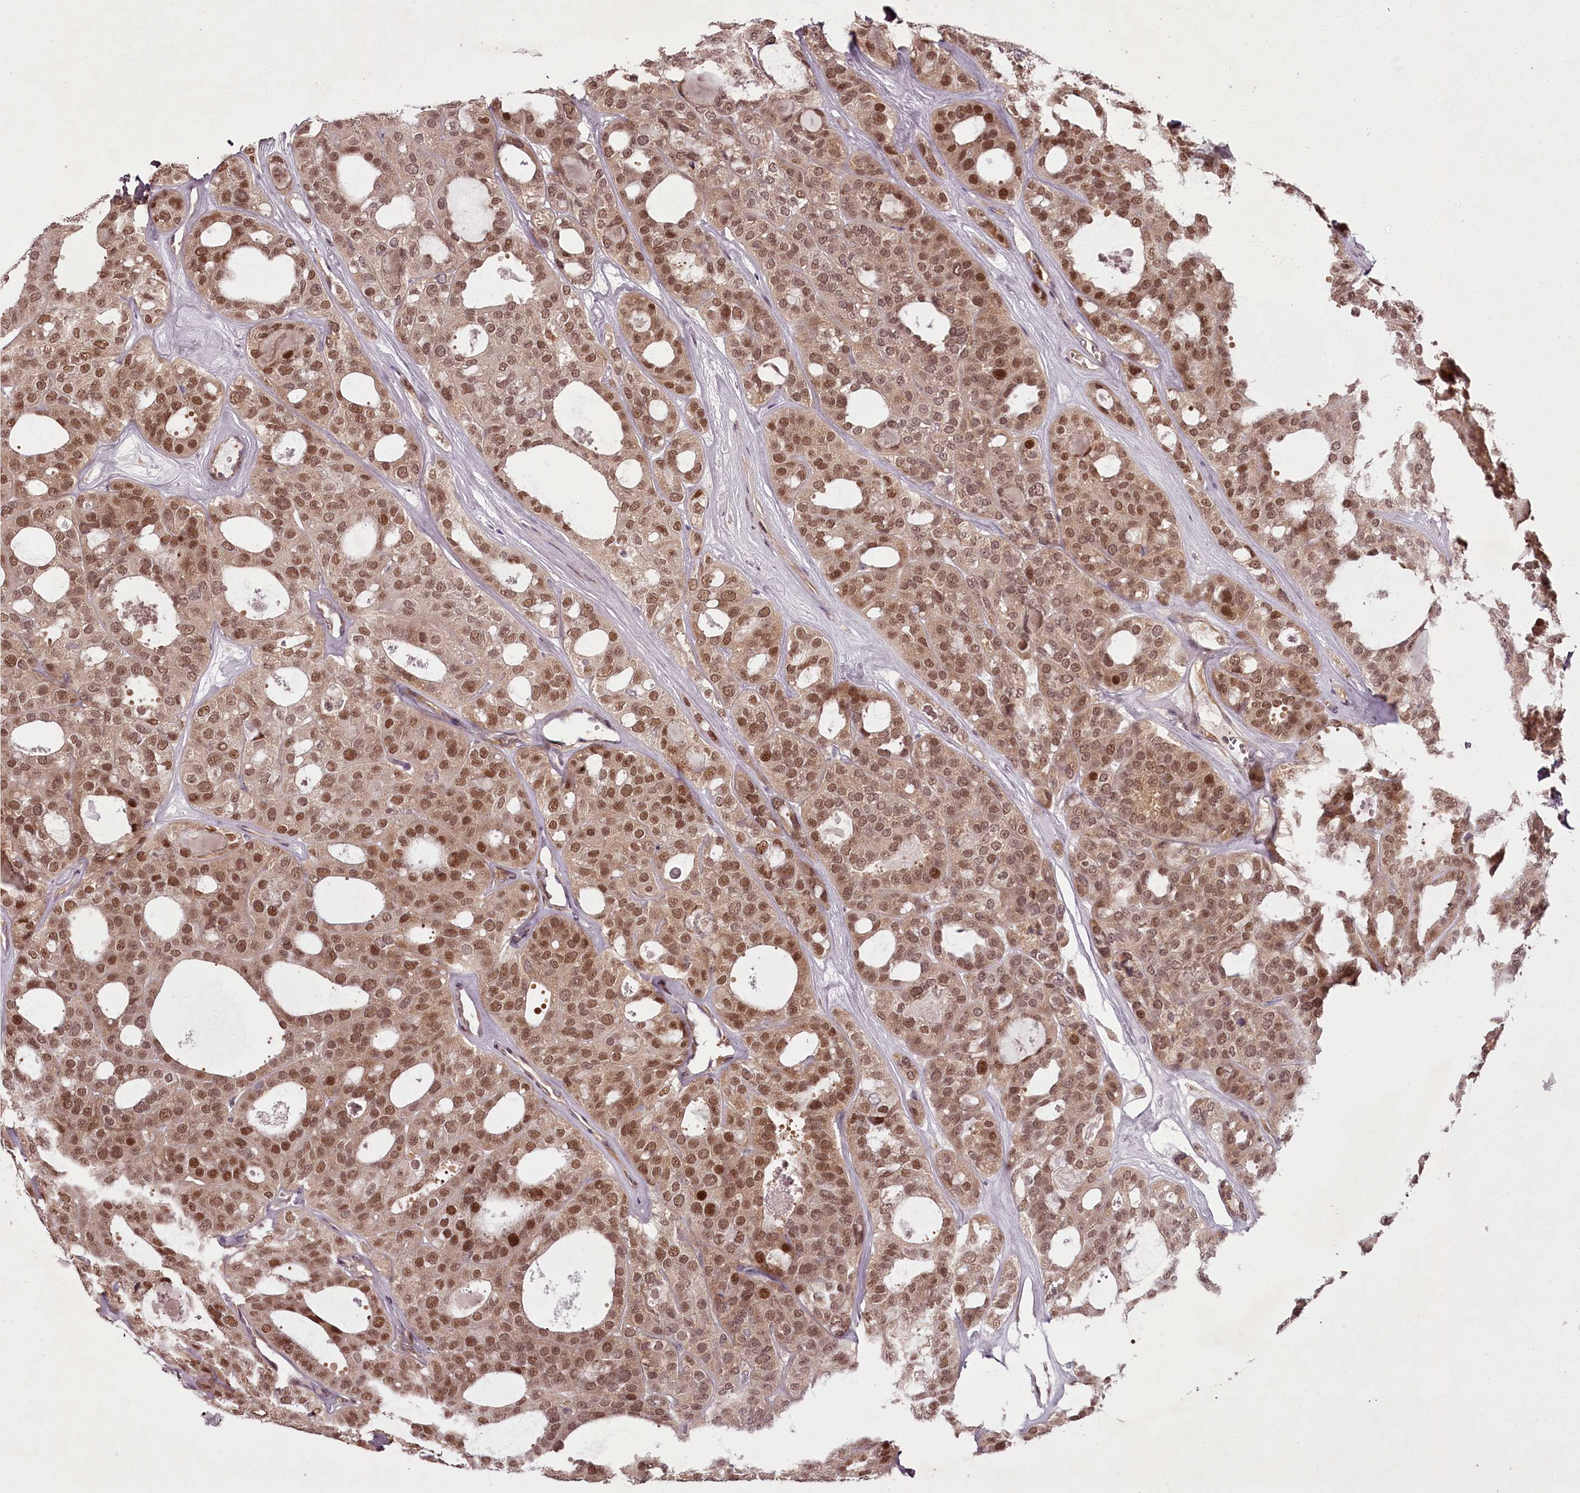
{"staining": {"intensity": "moderate", "quantity": ">75%", "location": "nuclear"}, "tissue": "thyroid cancer", "cell_type": "Tumor cells", "image_type": "cancer", "snomed": [{"axis": "morphology", "description": "Follicular adenoma carcinoma, NOS"}, {"axis": "topography", "description": "Thyroid gland"}], "caption": "Immunohistochemical staining of thyroid follicular adenoma carcinoma demonstrates medium levels of moderate nuclear protein expression in approximately >75% of tumor cells.", "gene": "CCDC92", "patient": {"sex": "male", "age": 75}}